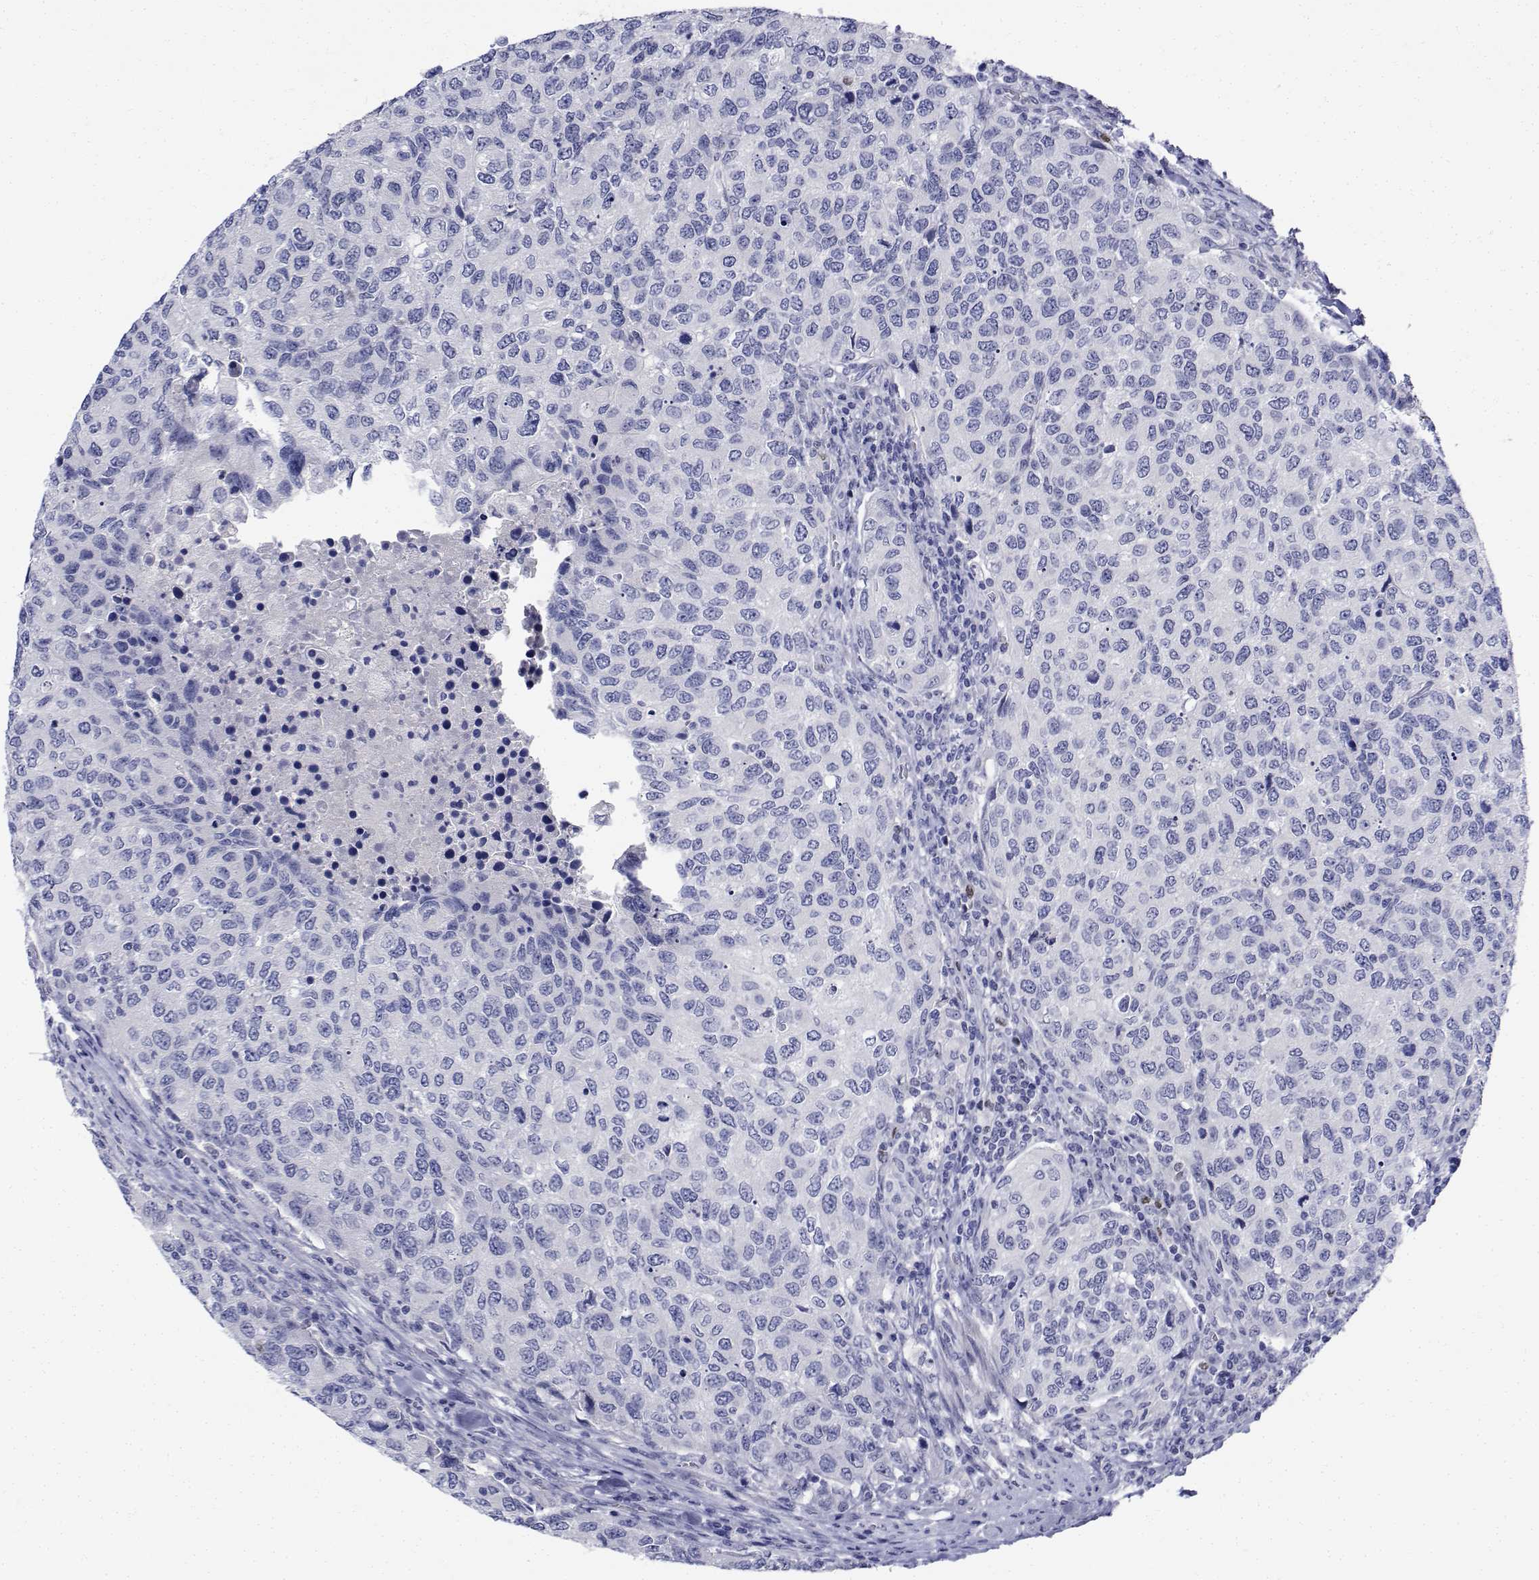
{"staining": {"intensity": "negative", "quantity": "none", "location": "none"}, "tissue": "urothelial cancer", "cell_type": "Tumor cells", "image_type": "cancer", "snomed": [{"axis": "morphology", "description": "Urothelial carcinoma, High grade"}, {"axis": "topography", "description": "Urinary bladder"}], "caption": "A photomicrograph of human urothelial cancer is negative for staining in tumor cells.", "gene": "PLXNA4", "patient": {"sex": "female", "age": 78}}